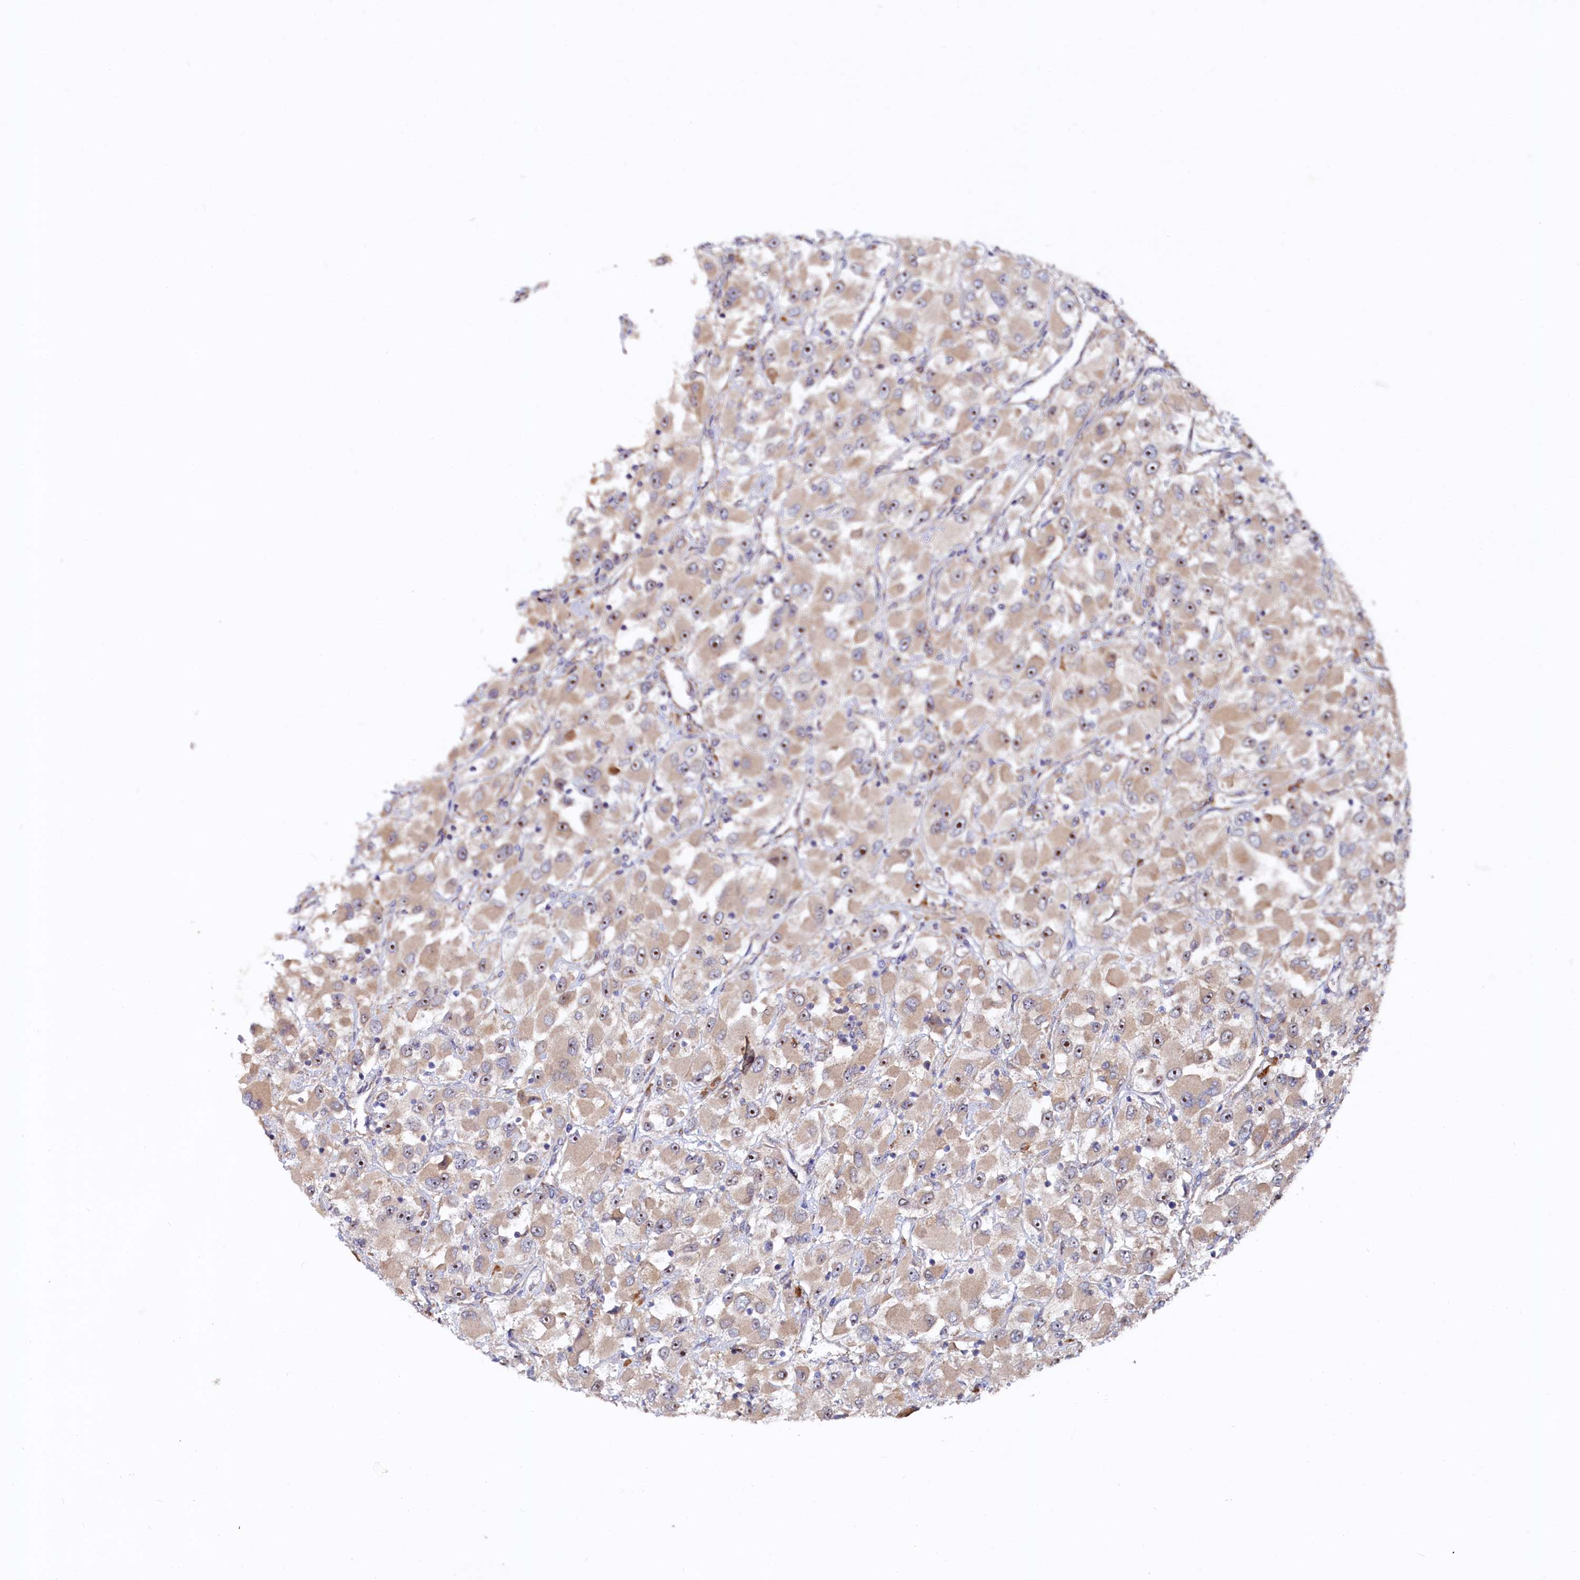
{"staining": {"intensity": "moderate", "quantity": ">75%", "location": "cytoplasmic/membranous,nuclear"}, "tissue": "renal cancer", "cell_type": "Tumor cells", "image_type": "cancer", "snomed": [{"axis": "morphology", "description": "Adenocarcinoma, NOS"}, {"axis": "topography", "description": "Kidney"}], "caption": "Protein staining of renal adenocarcinoma tissue demonstrates moderate cytoplasmic/membranous and nuclear positivity in approximately >75% of tumor cells.", "gene": "RGS7BP", "patient": {"sex": "female", "age": 52}}